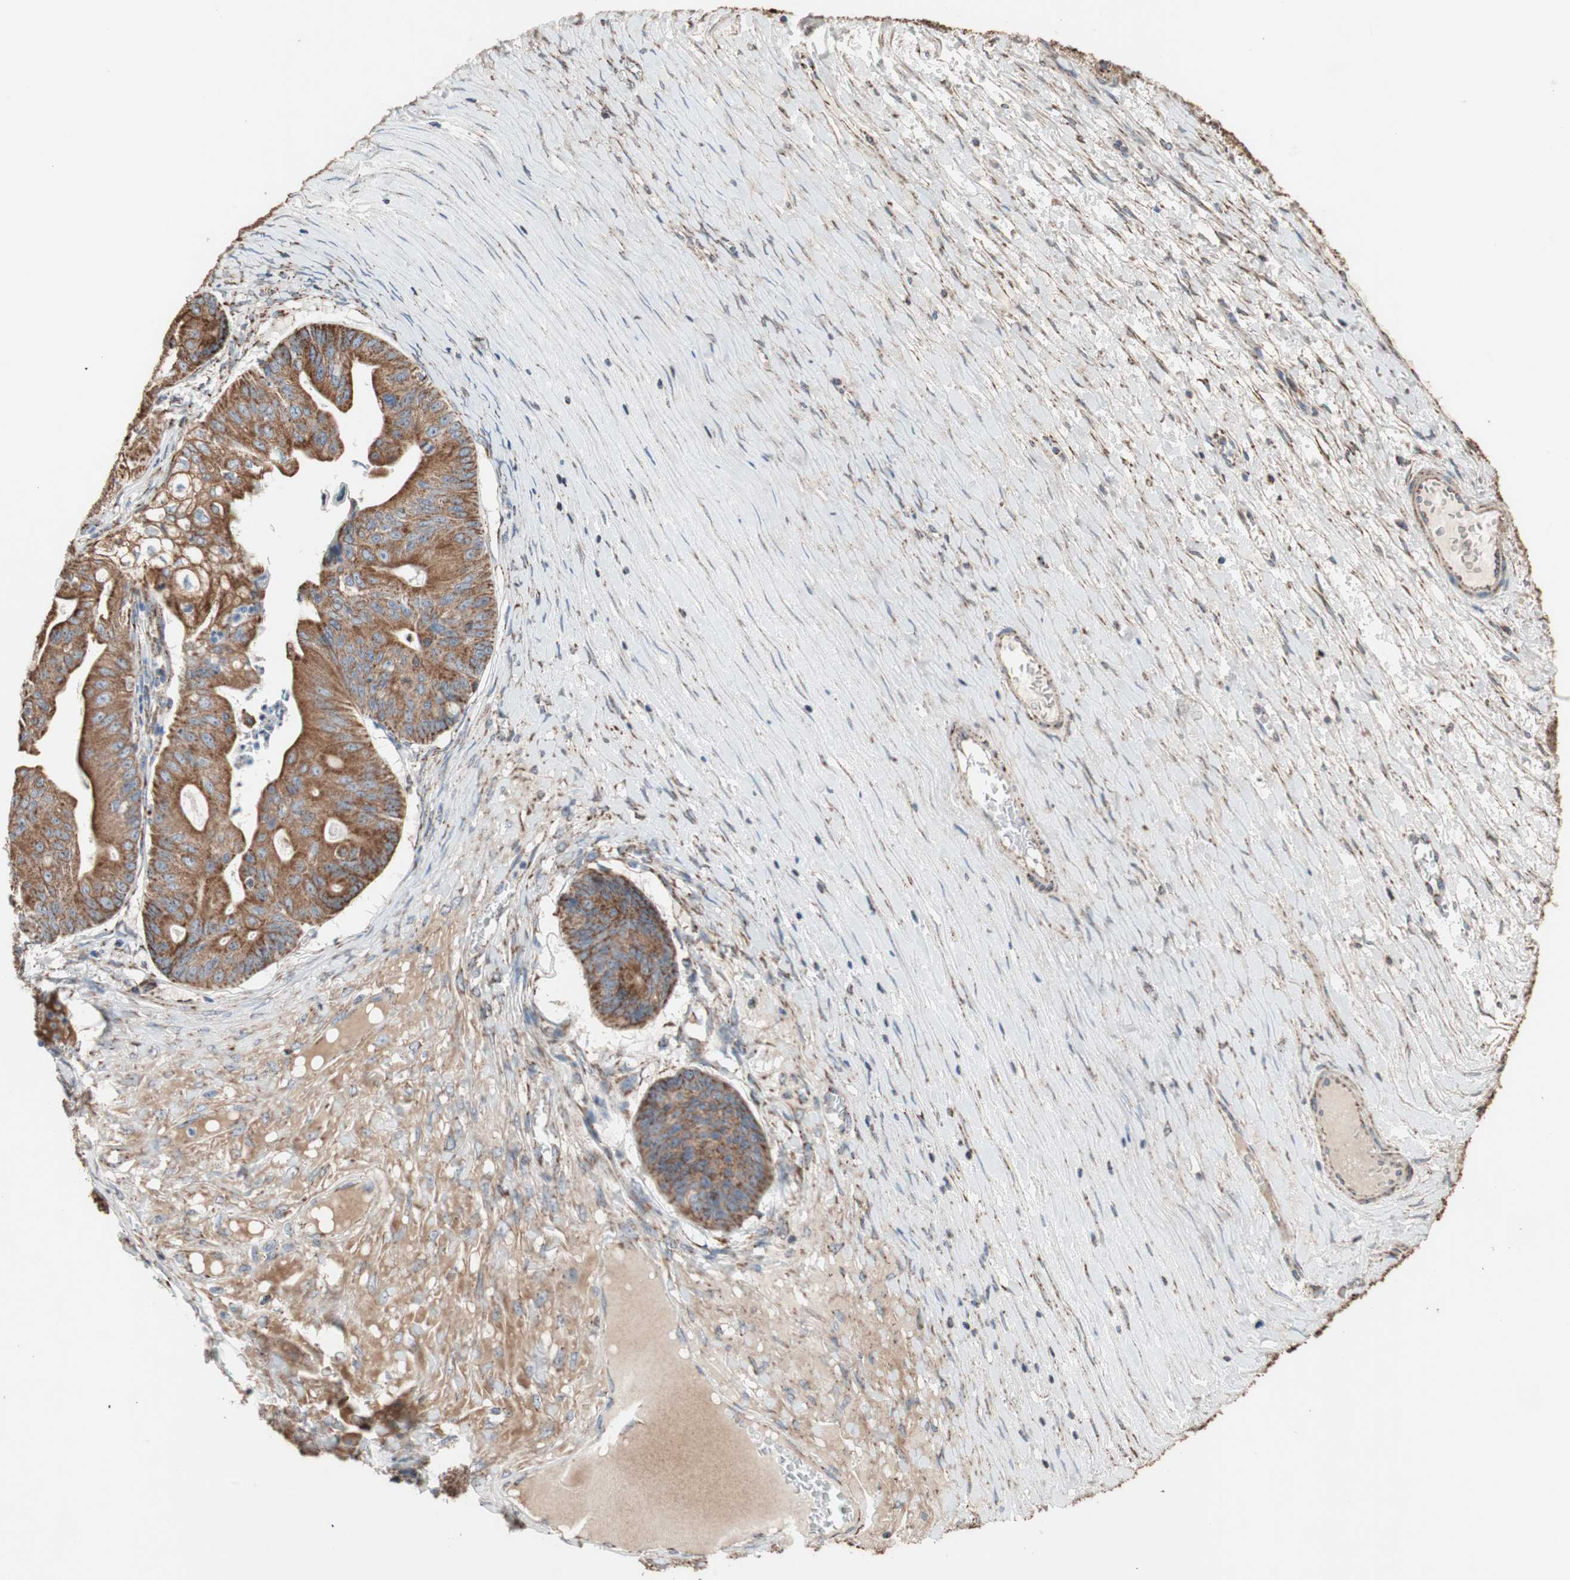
{"staining": {"intensity": "strong", "quantity": ">75%", "location": "cytoplasmic/membranous"}, "tissue": "ovarian cancer", "cell_type": "Tumor cells", "image_type": "cancer", "snomed": [{"axis": "morphology", "description": "Cystadenocarcinoma, mucinous, NOS"}, {"axis": "topography", "description": "Ovary"}], "caption": "Strong cytoplasmic/membranous protein positivity is seen in about >75% of tumor cells in ovarian cancer (mucinous cystadenocarcinoma).", "gene": "PCSK4", "patient": {"sex": "female", "age": 37}}